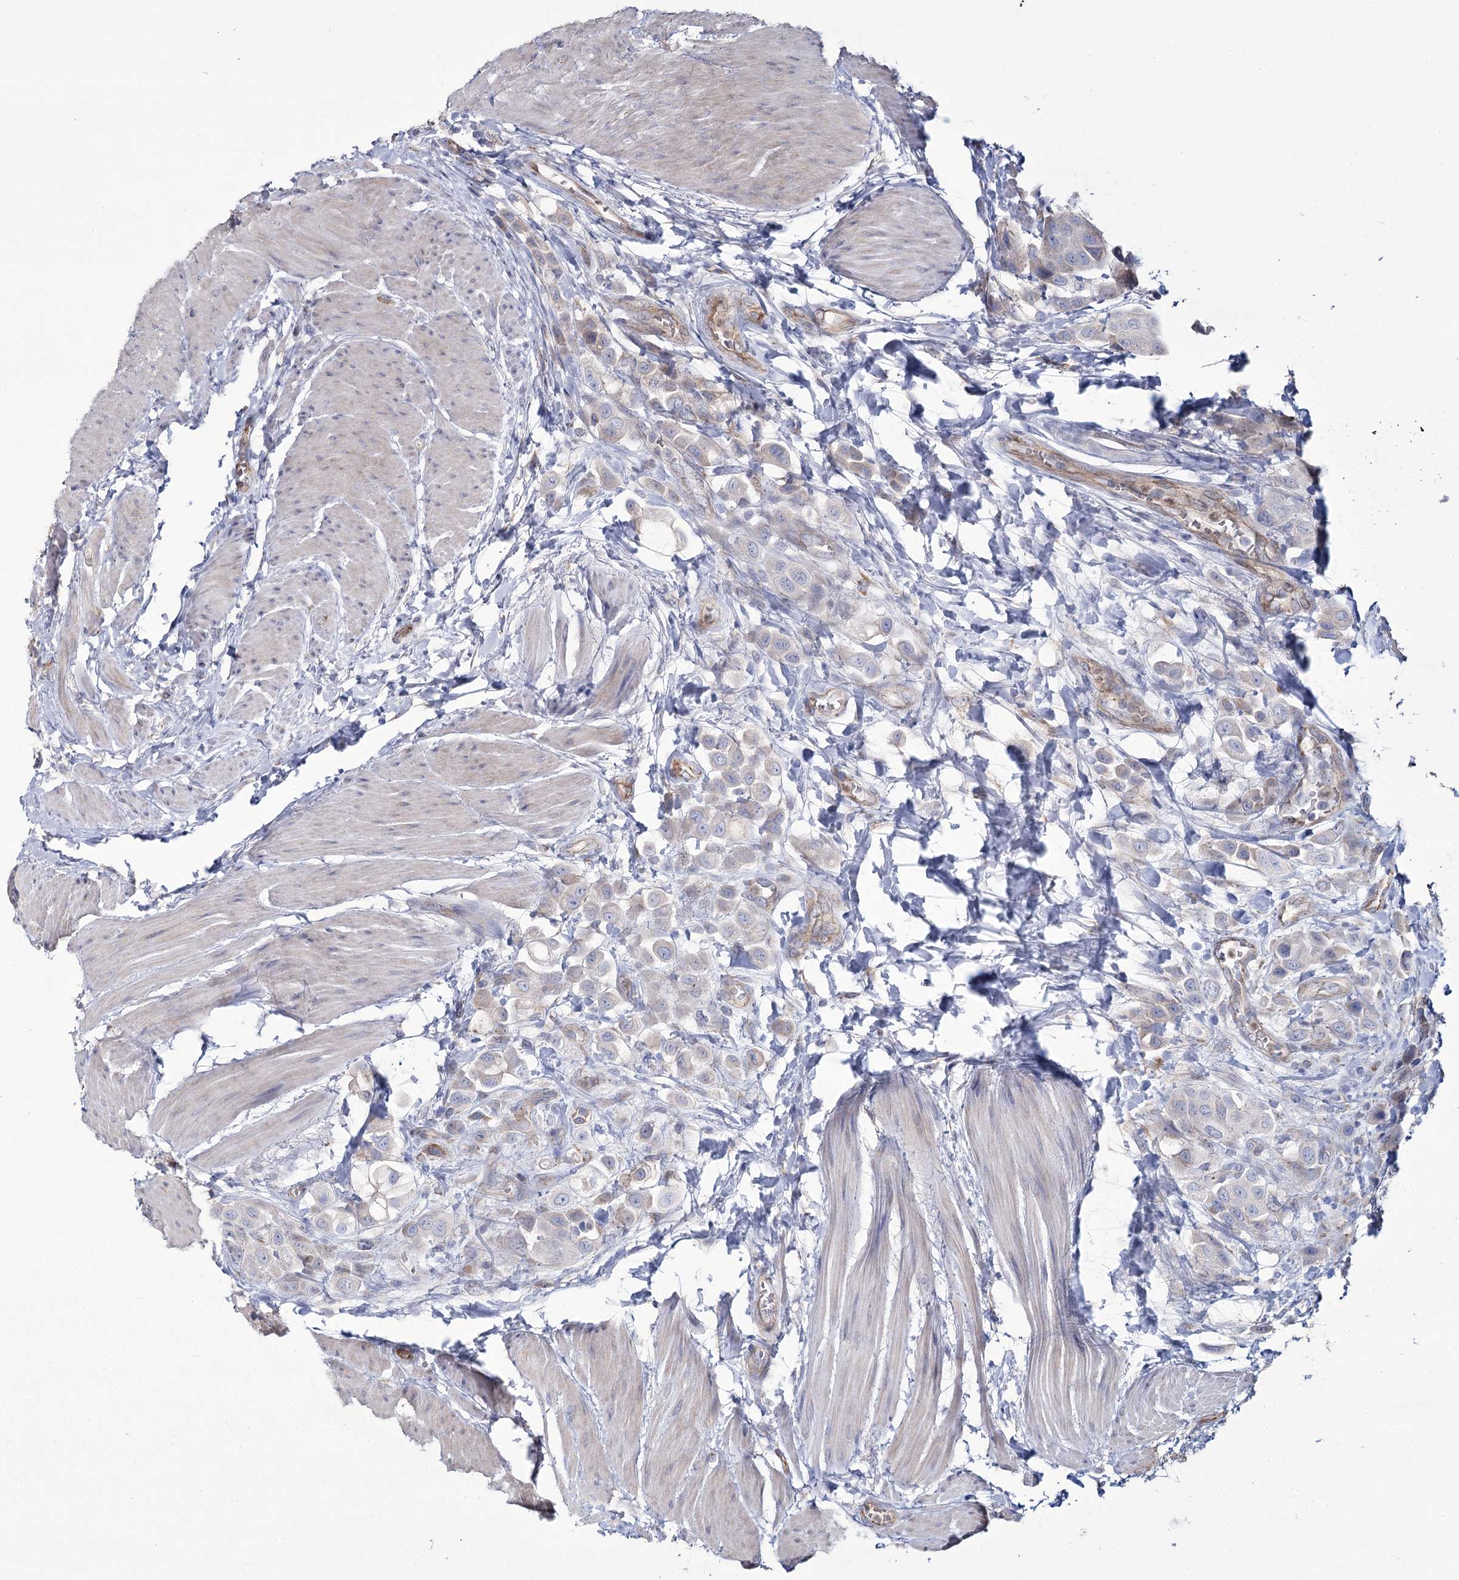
{"staining": {"intensity": "negative", "quantity": "none", "location": "none"}, "tissue": "urothelial cancer", "cell_type": "Tumor cells", "image_type": "cancer", "snomed": [{"axis": "morphology", "description": "Urothelial carcinoma, High grade"}, {"axis": "topography", "description": "Urinary bladder"}], "caption": "This is a histopathology image of IHC staining of urothelial cancer, which shows no staining in tumor cells. Nuclei are stained in blue.", "gene": "ME3", "patient": {"sex": "male", "age": 50}}